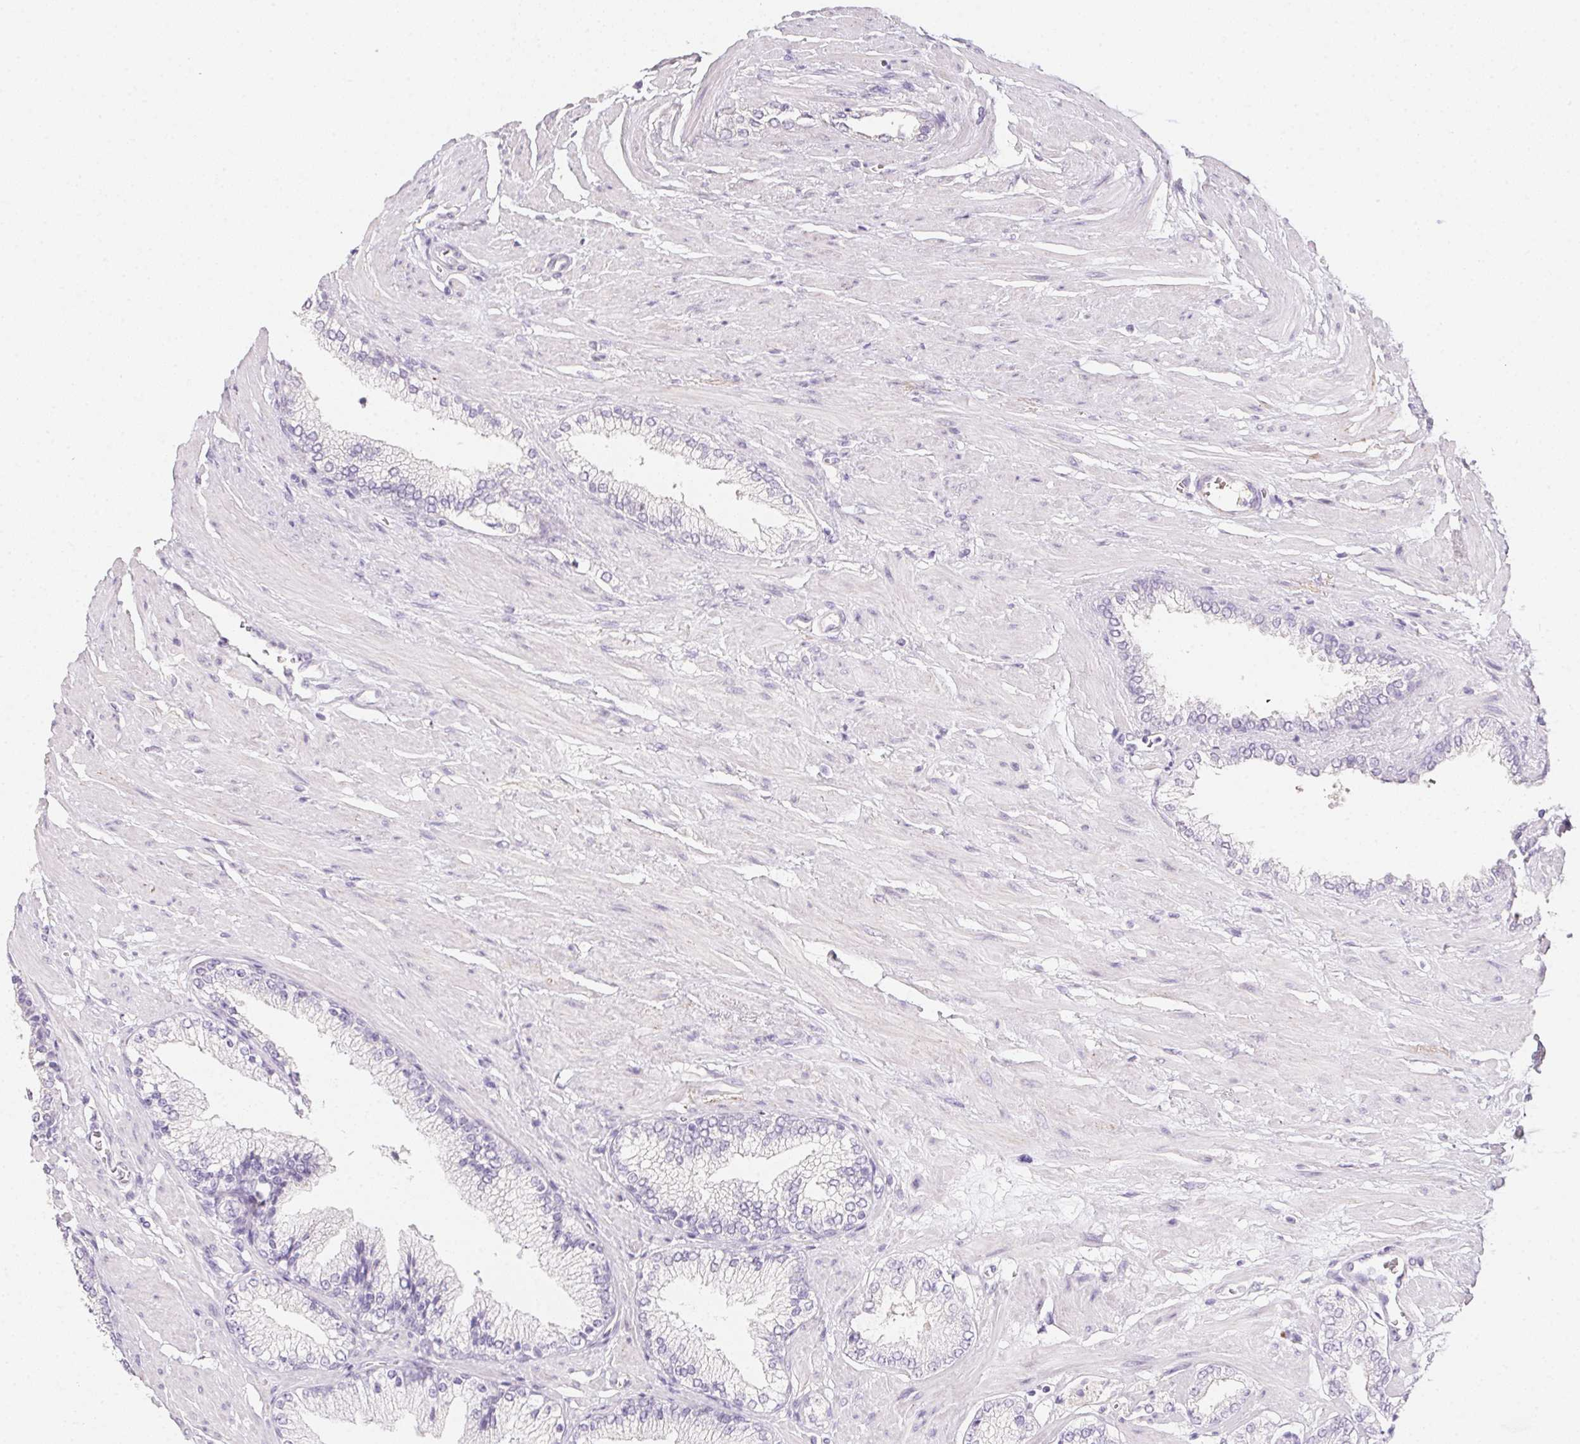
{"staining": {"intensity": "negative", "quantity": "none", "location": "none"}, "tissue": "prostate cancer", "cell_type": "Tumor cells", "image_type": "cancer", "snomed": [{"axis": "morphology", "description": "Adenocarcinoma, High grade"}, {"axis": "topography", "description": "Prostate"}], "caption": "There is no significant positivity in tumor cells of adenocarcinoma (high-grade) (prostate). Brightfield microscopy of IHC stained with DAB (3,3'-diaminobenzidine) (brown) and hematoxylin (blue), captured at high magnification.", "gene": "MYL4", "patient": {"sex": "male", "age": 64}}